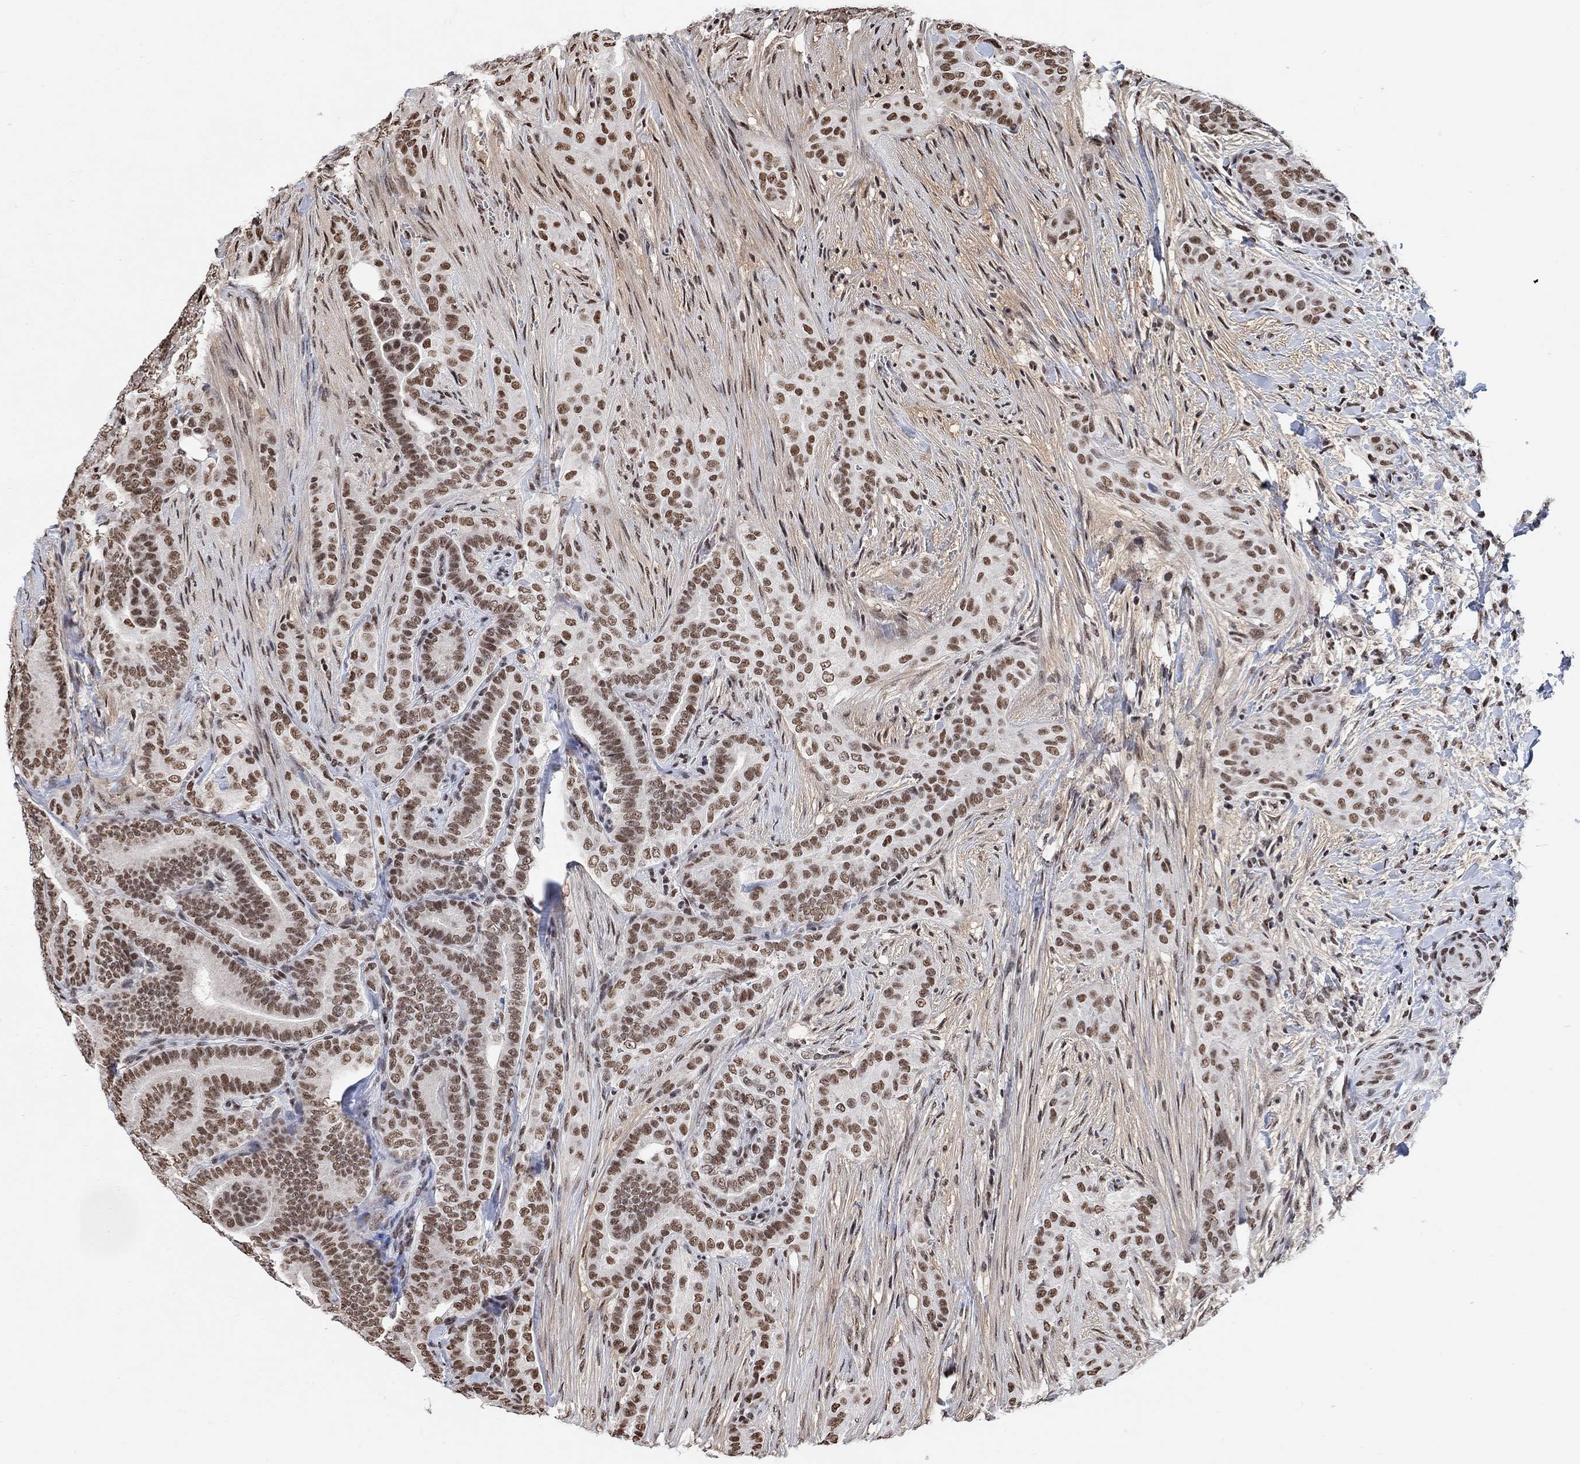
{"staining": {"intensity": "moderate", "quantity": ">75%", "location": "nuclear"}, "tissue": "thyroid cancer", "cell_type": "Tumor cells", "image_type": "cancer", "snomed": [{"axis": "morphology", "description": "Papillary adenocarcinoma, NOS"}, {"axis": "topography", "description": "Thyroid gland"}], "caption": "A medium amount of moderate nuclear expression is identified in approximately >75% of tumor cells in papillary adenocarcinoma (thyroid) tissue.", "gene": "USP39", "patient": {"sex": "male", "age": 61}}